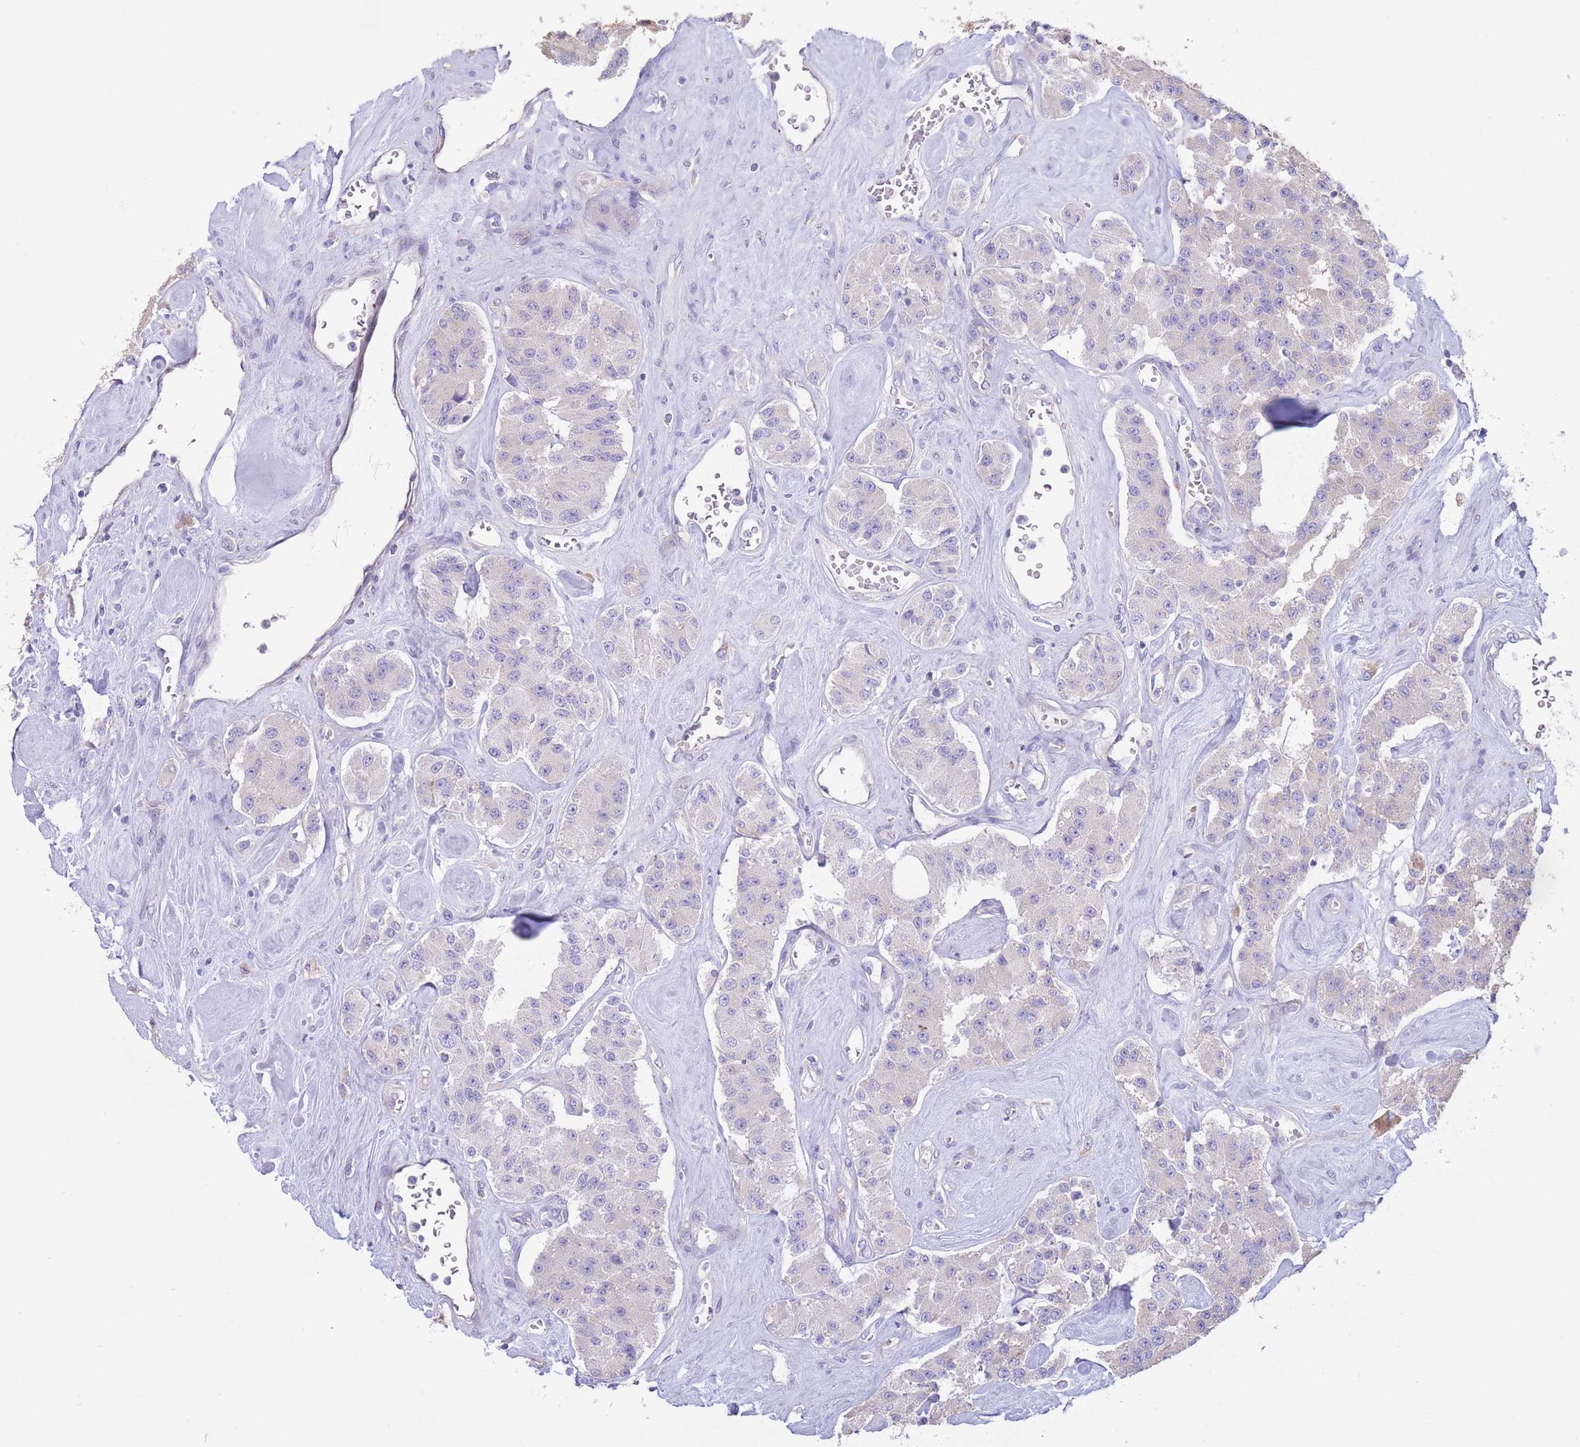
{"staining": {"intensity": "negative", "quantity": "none", "location": "none"}, "tissue": "carcinoid", "cell_type": "Tumor cells", "image_type": "cancer", "snomed": [{"axis": "morphology", "description": "Carcinoid, malignant, NOS"}, {"axis": "topography", "description": "Pancreas"}], "caption": "IHC histopathology image of neoplastic tissue: human carcinoid (malignant) stained with DAB (3,3'-diaminobenzidine) demonstrates no significant protein positivity in tumor cells.", "gene": "ALS2CL", "patient": {"sex": "male", "age": 41}}